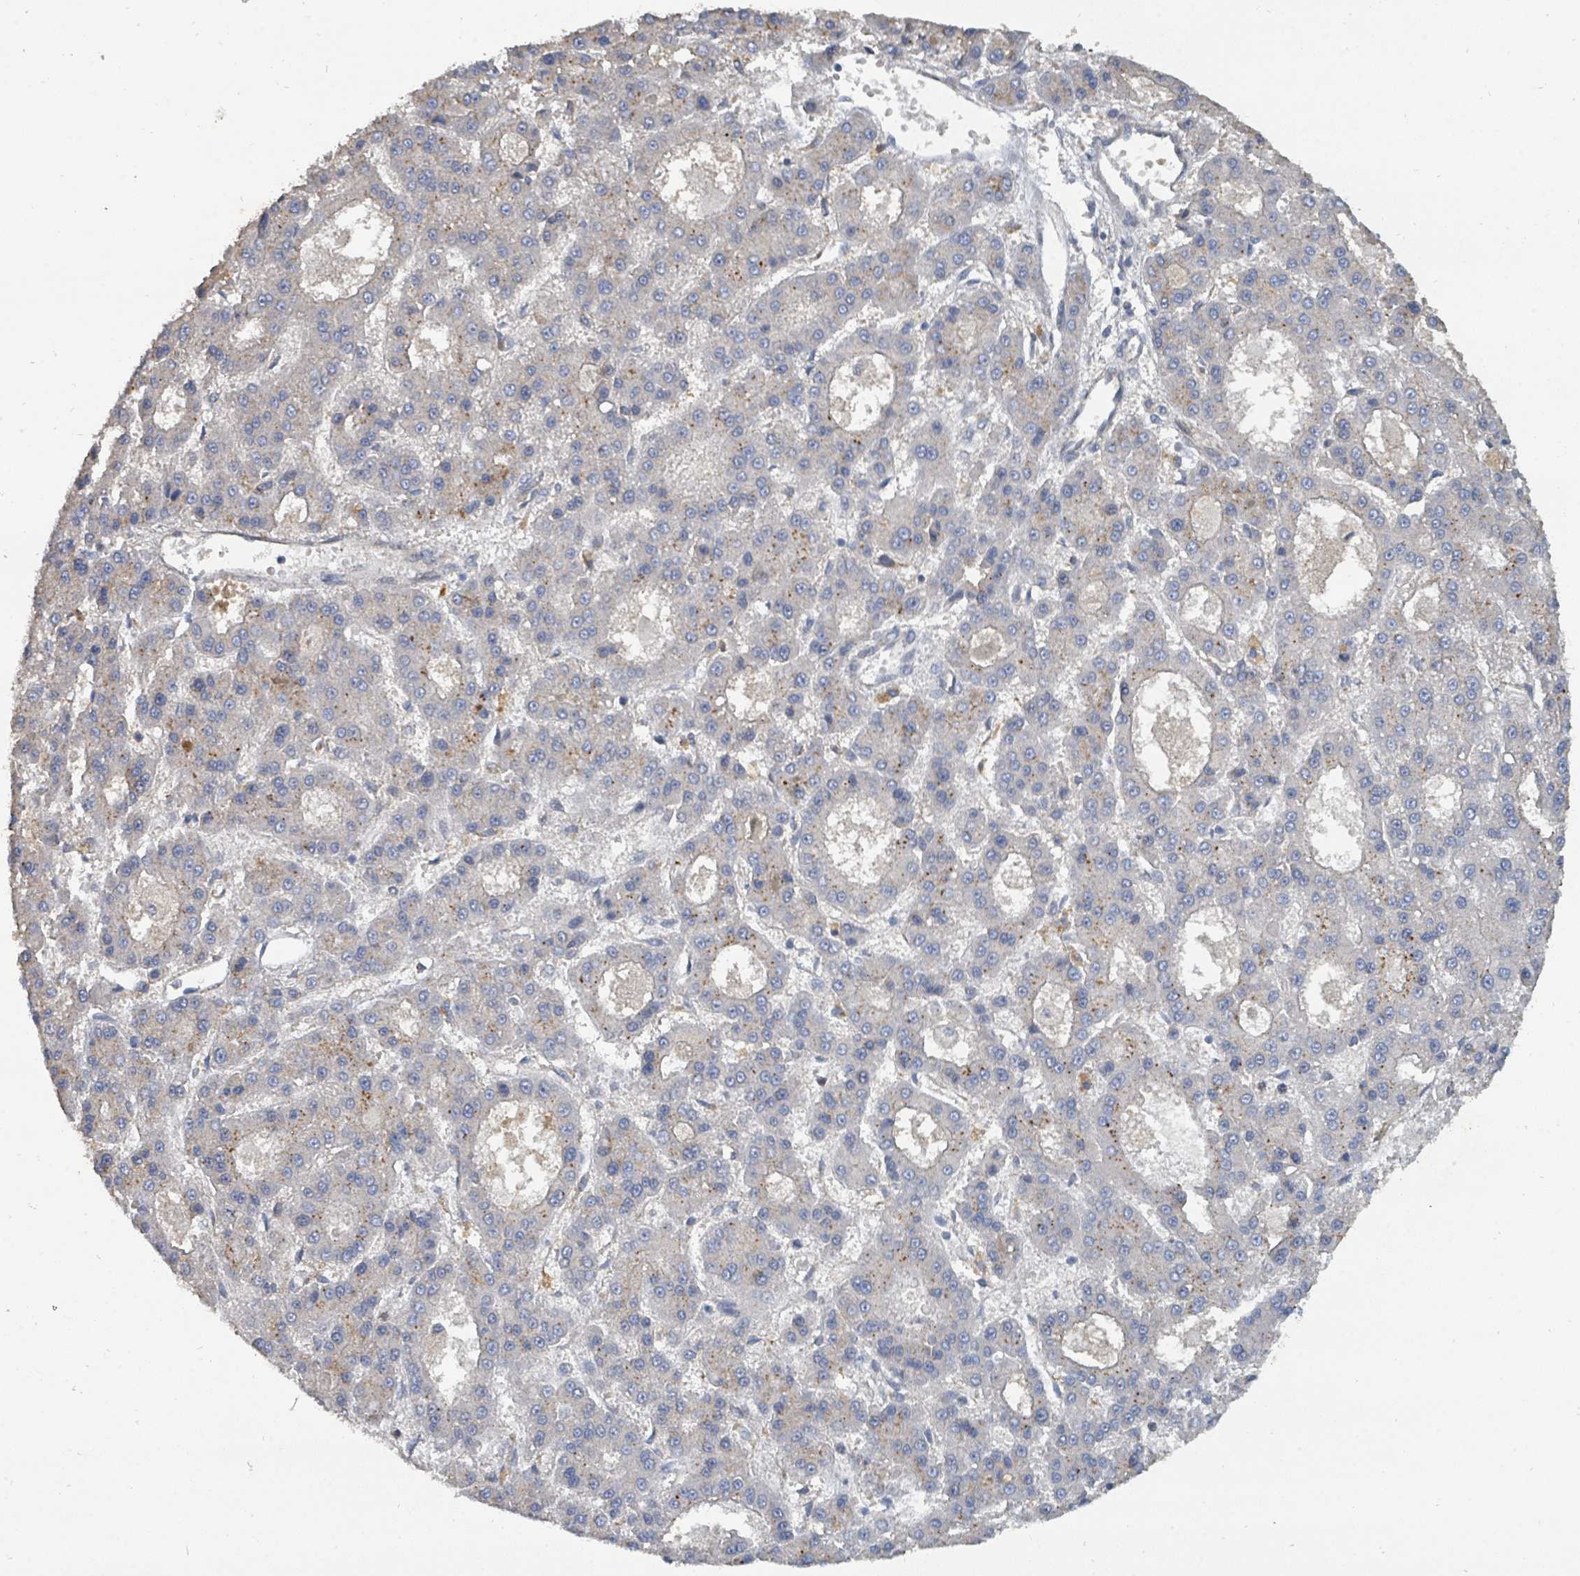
{"staining": {"intensity": "negative", "quantity": "none", "location": "none"}, "tissue": "liver cancer", "cell_type": "Tumor cells", "image_type": "cancer", "snomed": [{"axis": "morphology", "description": "Carcinoma, Hepatocellular, NOS"}, {"axis": "topography", "description": "Liver"}], "caption": "IHC of human liver cancer shows no expression in tumor cells.", "gene": "IFIT1", "patient": {"sex": "male", "age": 70}}